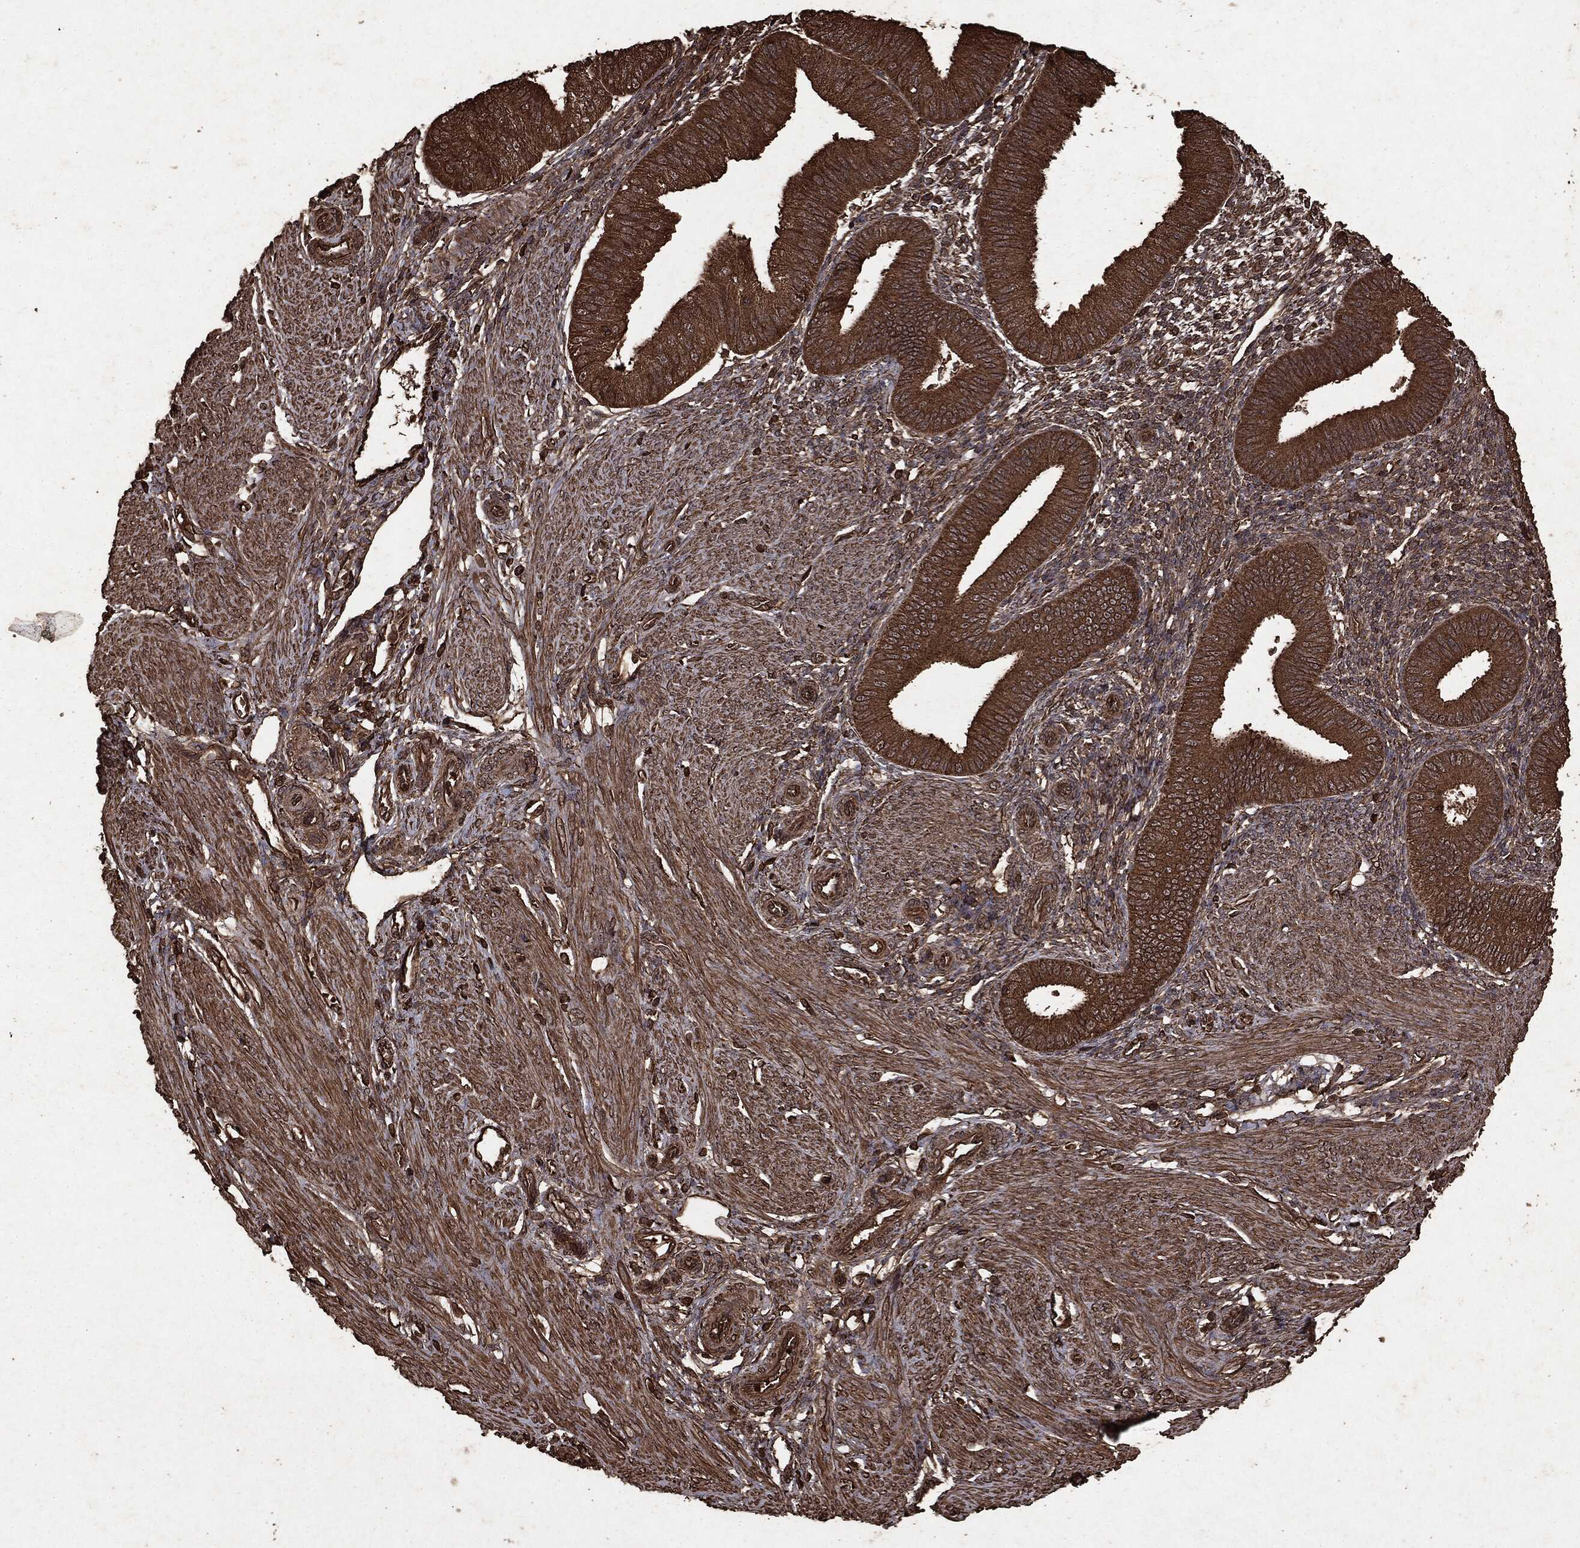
{"staining": {"intensity": "strong", "quantity": ">75%", "location": "cytoplasmic/membranous"}, "tissue": "endometrium", "cell_type": "Cells in endometrial stroma", "image_type": "normal", "snomed": [{"axis": "morphology", "description": "Normal tissue, NOS"}, {"axis": "topography", "description": "Endometrium"}], "caption": "About >75% of cells in endometrial stroma in unremarkable human endometrium show strong cytoplasmic/membranous protein expression as visualized by brown immunohistochemical staining.", "gene": "ARAF", "patient": {"sex": "female", "age": 39}}